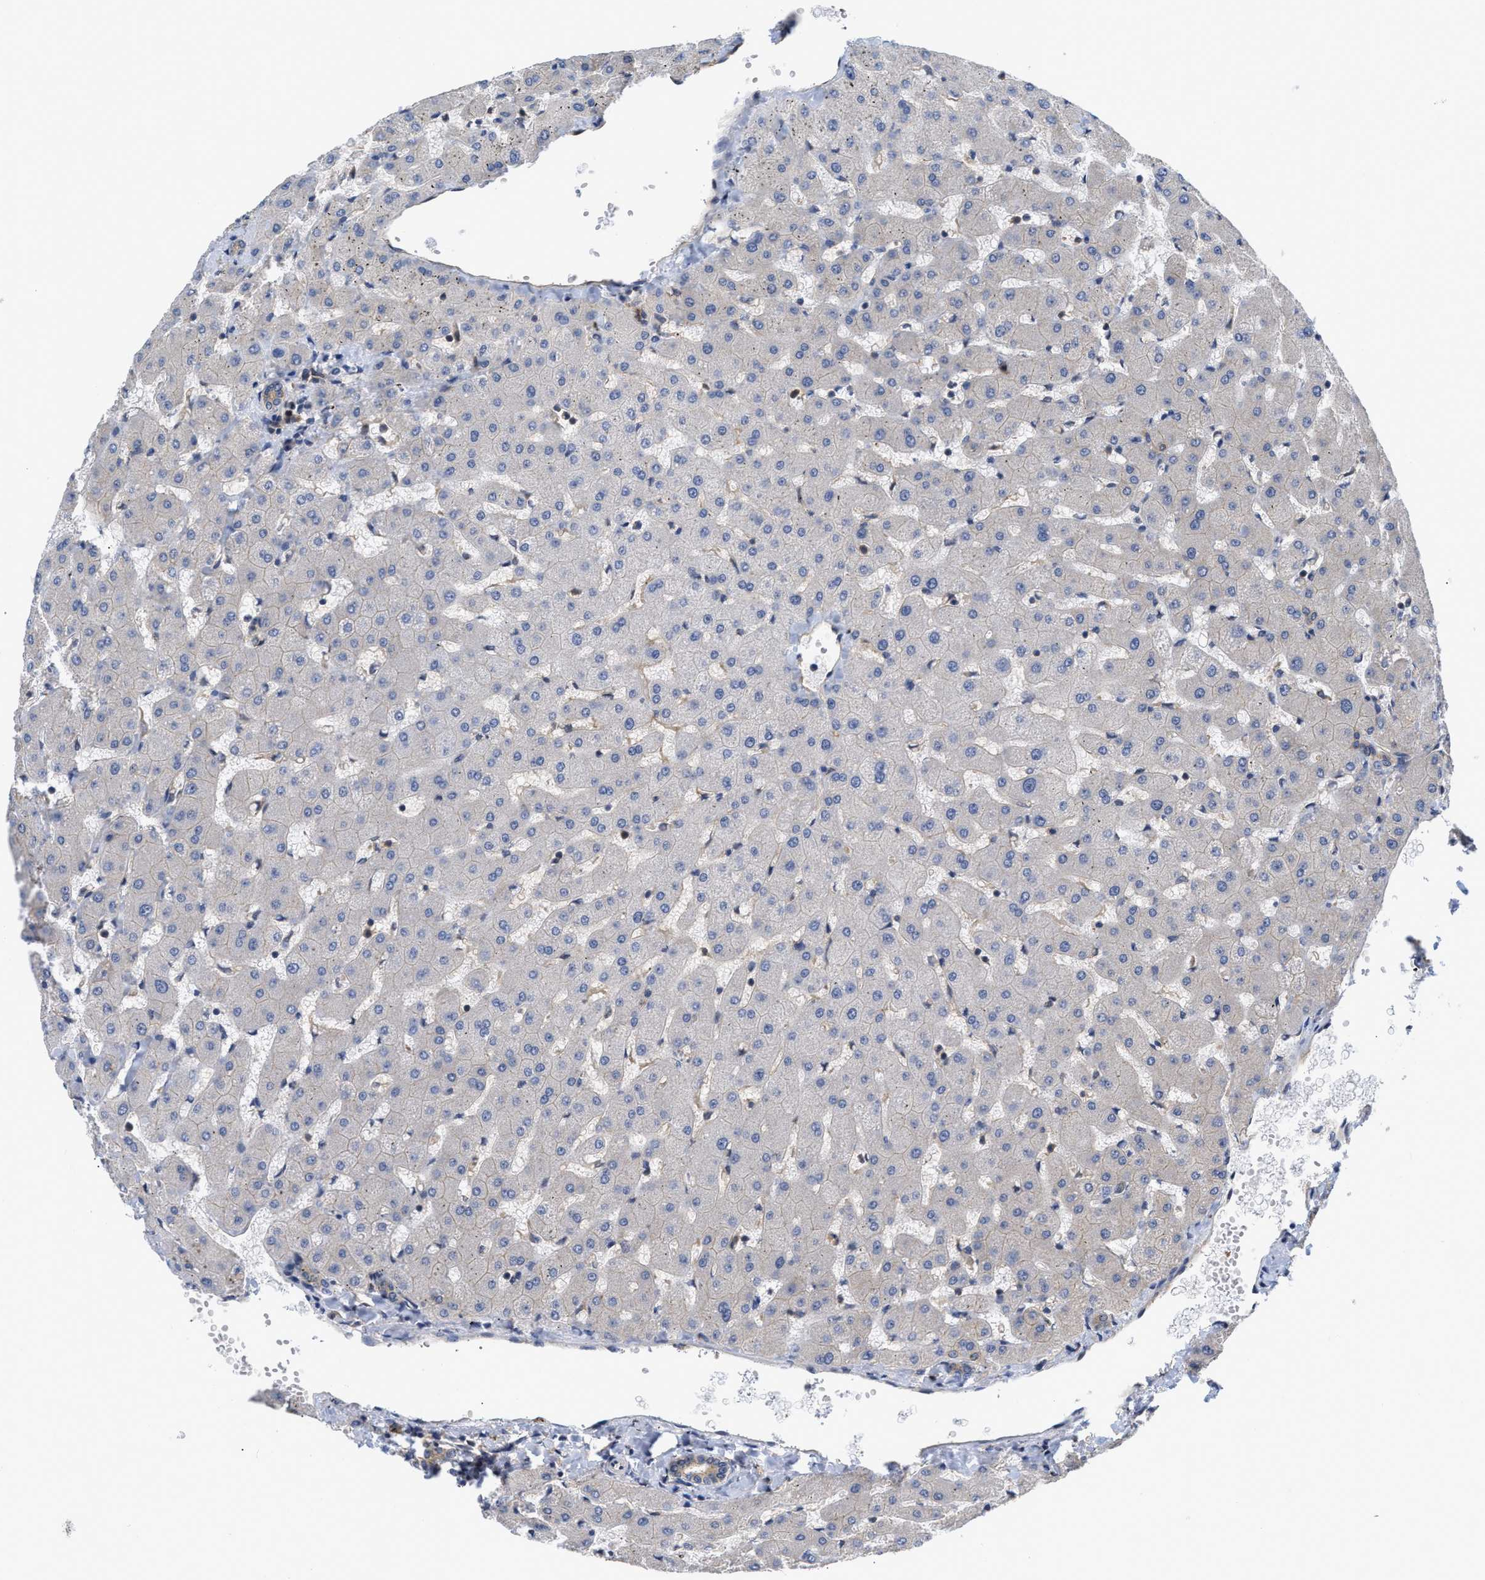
{"staining": {"intensity": "weak", "quantity": ">75%", "location": "cytoplasmic/membranous"}, "tissue": "liver", "cell_type": "Cholangiocytes", "image_type": "normal", "snomed": [{"axis": "morphology", "description": "Normal tissue, NOS"}, {"axis": "topography", "description": "Liver"}], "caption": "Protein expression analysis of benign liver demonstrates weak cytoplasmic/membranous expression in about >75% of cholangiocytes. The protein is stained brown, and the nuclei are stained in blue (DAB (3,3'-diaminobenzidine) IHC with brightfield microscopy, high magnification).", "gene": "SCAI", "patient": {"sex": "female", "age": 63}}